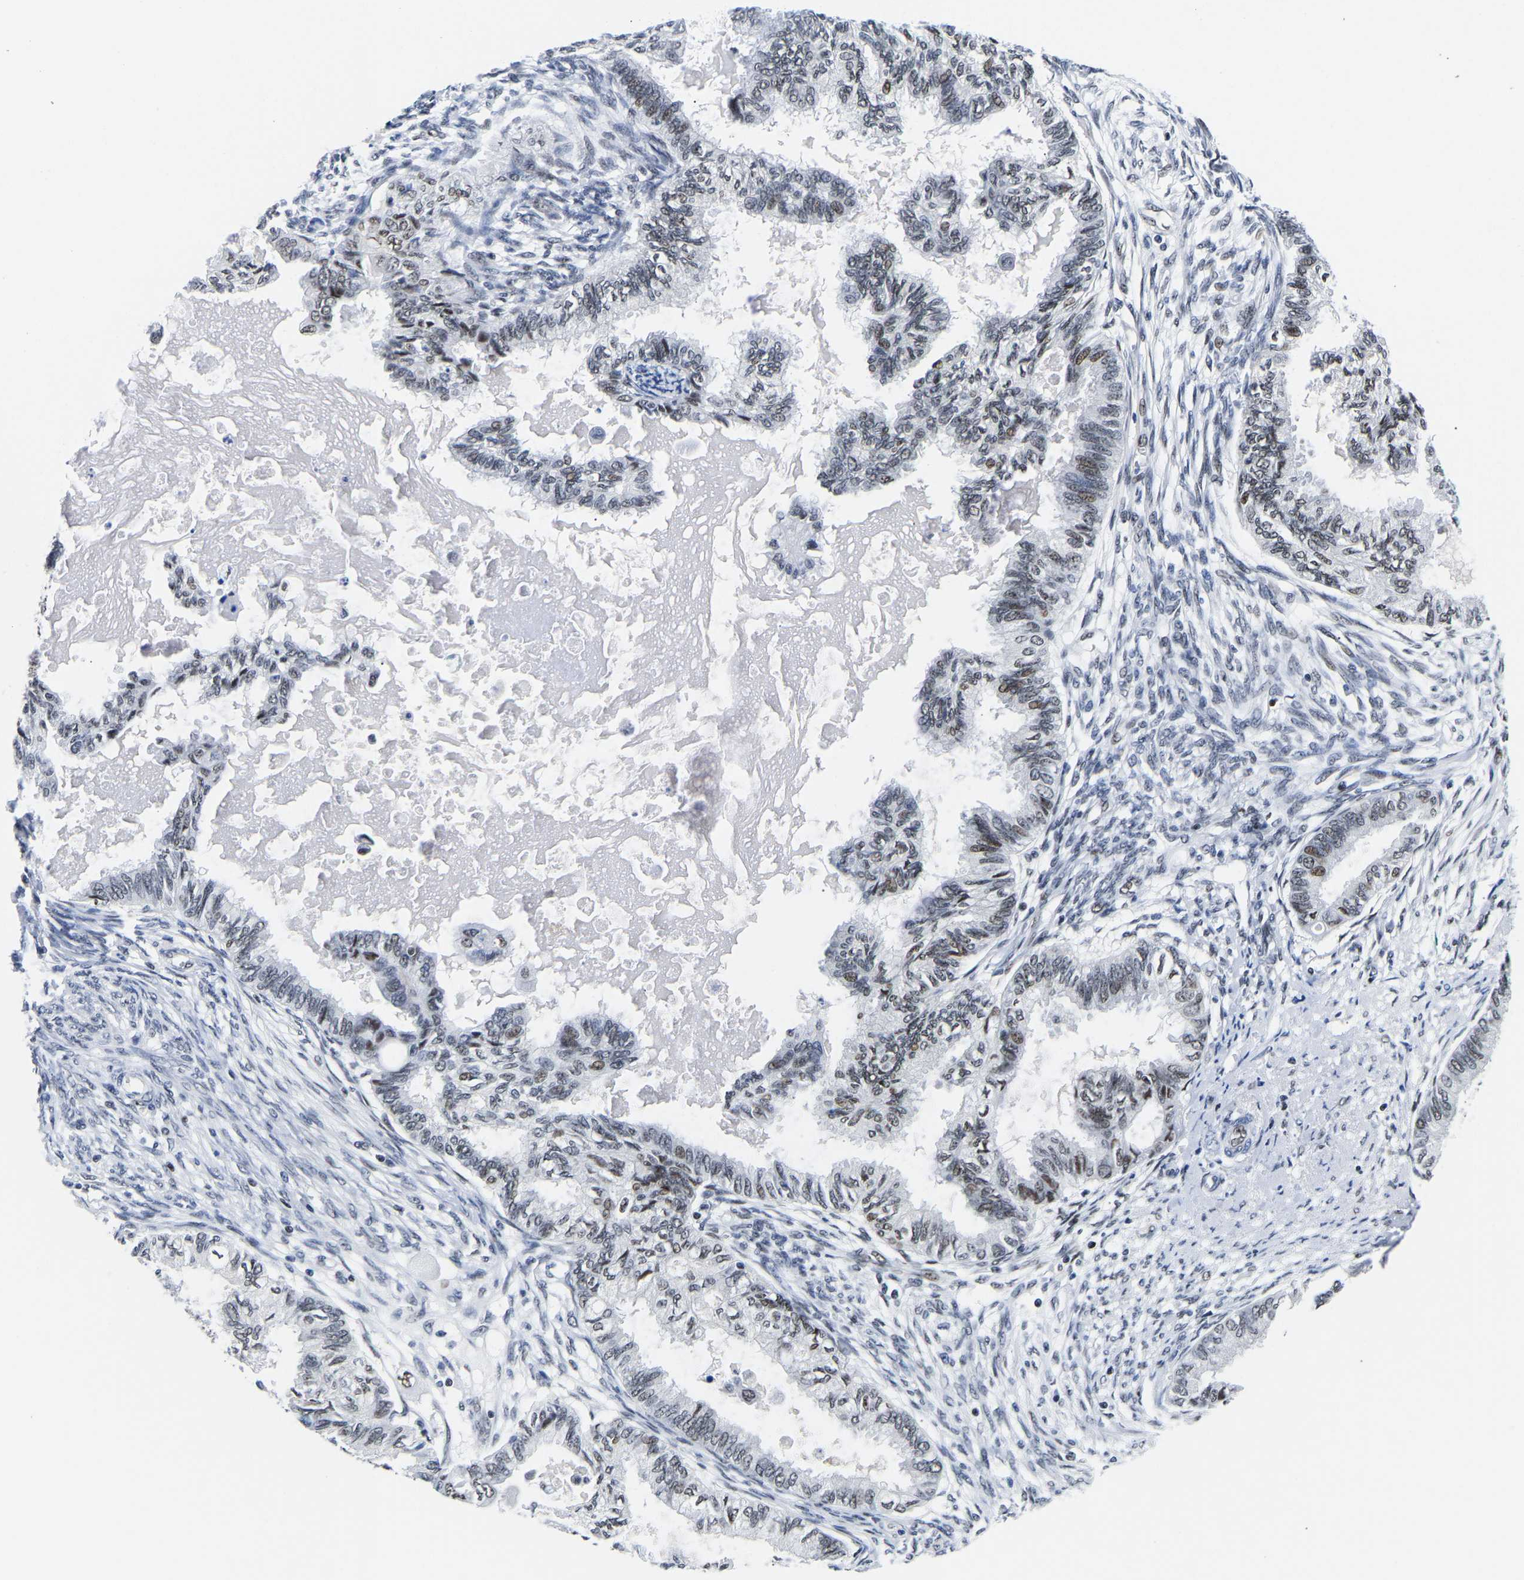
{"staining": {"intensity": "moderate", "quantity": ">75%", "location": "nuclear"}, "tissue": "cervical cancer", "cell_type": "Tumor cells", "image_type": "cancer", "snomed": [{"axis": "morphology", "description": "Normal tissue, NOS"}, {"axis": "morphology", "description": "Adenocarcinoma, NOS"}, {"axis": "topography", "description": "Cervix"}, {"axis": "topography", "description": "Endometrium"}], "caption": "Immunohistochemistry (IHC) of adenocarcinoma (cervical) reveals medium levels of moderate nuclear expression in approximately >75% of tumor cells.", "gene": "PTRHD1", "patient": {"sex": "female", "age": 86}}